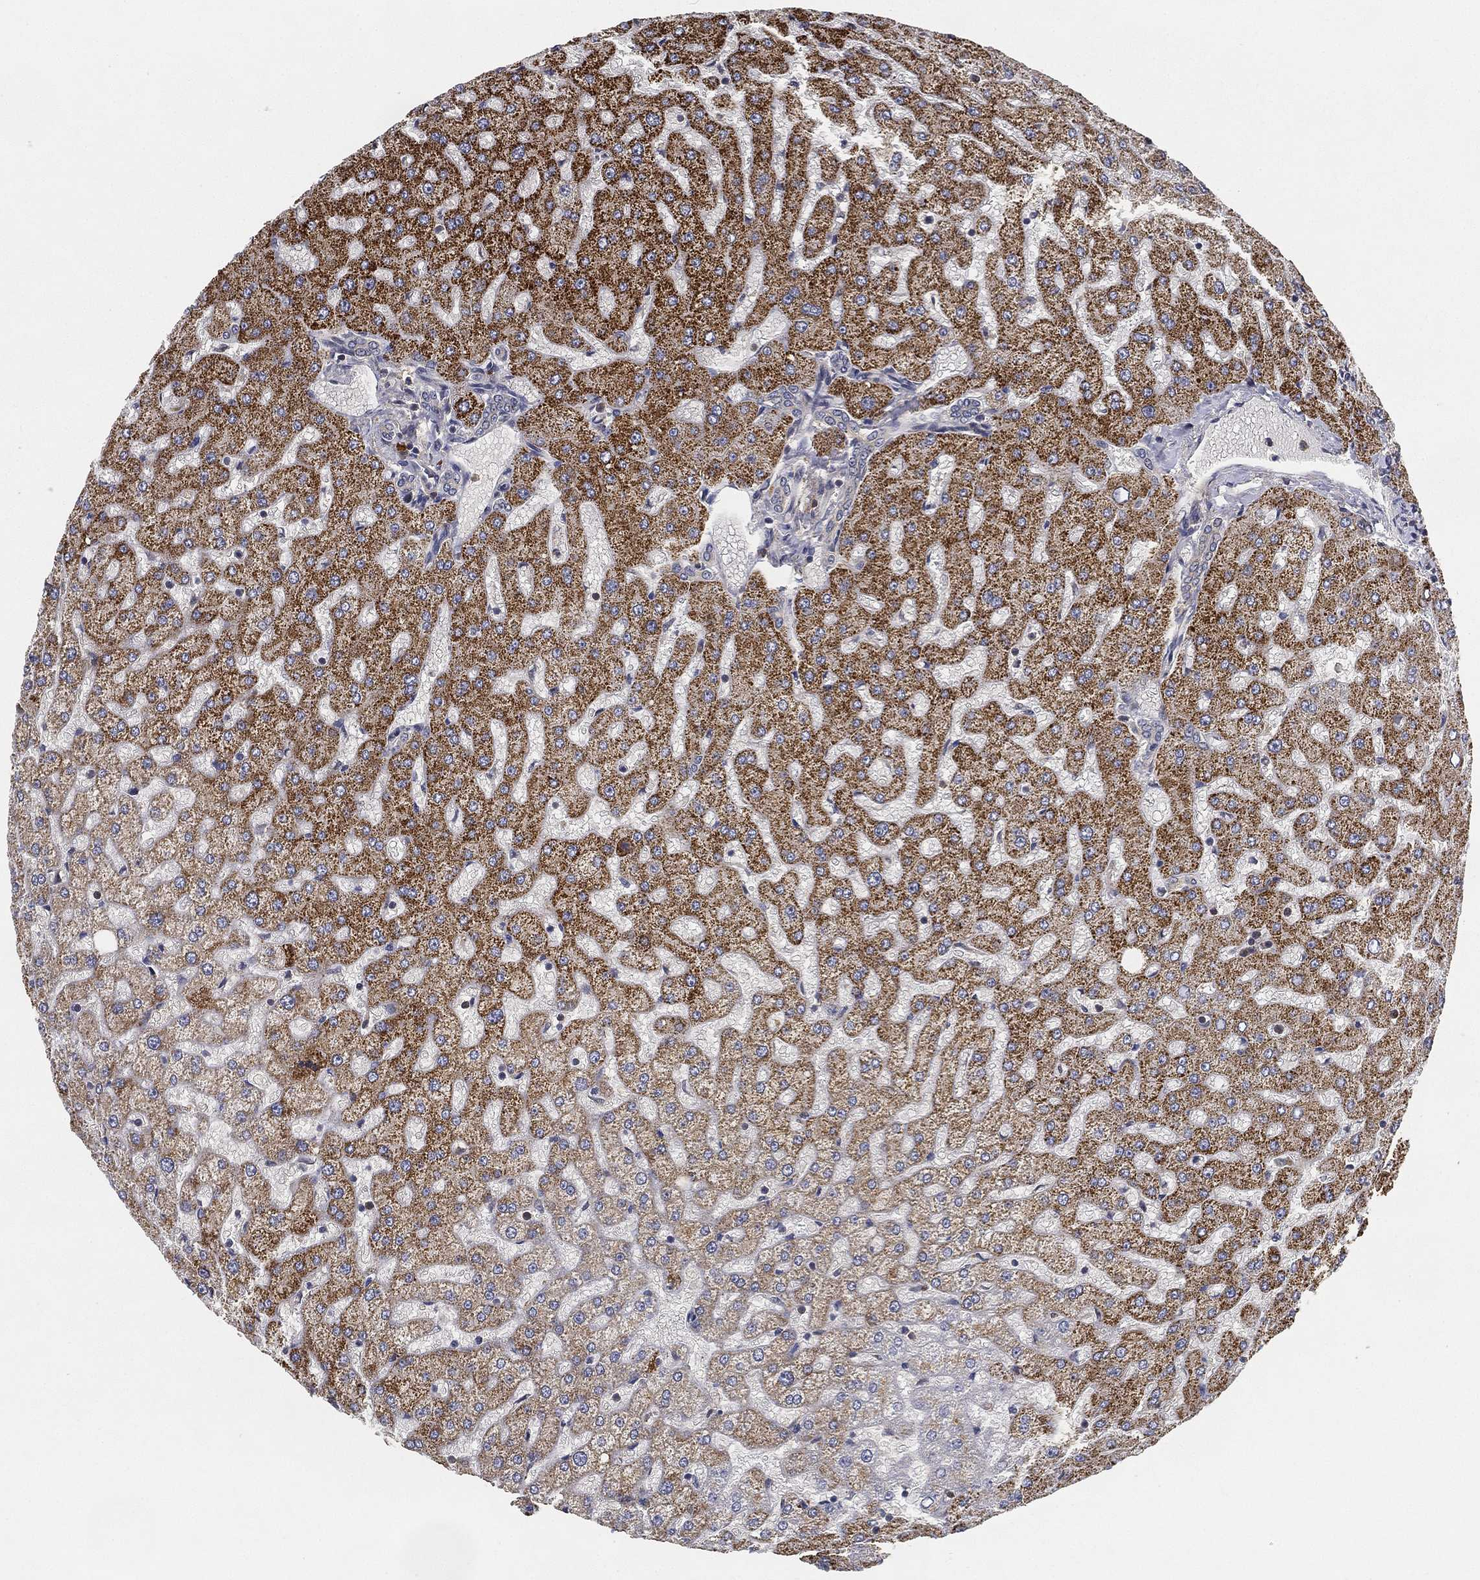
{"staining": {"intensity": "negative", "quantity": "none", "location": "none"}, "tissue": "liver", "cell_type": "Cholangiocytes", "image_type": "normal", "snomed": [{"axis": "morphology", "description": "Normal tissue, NOS"}, {"axis": "topography", "description": "Liver"}], "caption": "An immunohistochemistry image of benign liver is shown. There is no staining in cholangiocytes of liver. (DAB (3,3'-diaminobenzidine) immunohistochemistry (IHC) visualized using brightfield microscopy, high magnification).", "gene": "CFAP251", "patient": {"sex": "female", "age": 50}}